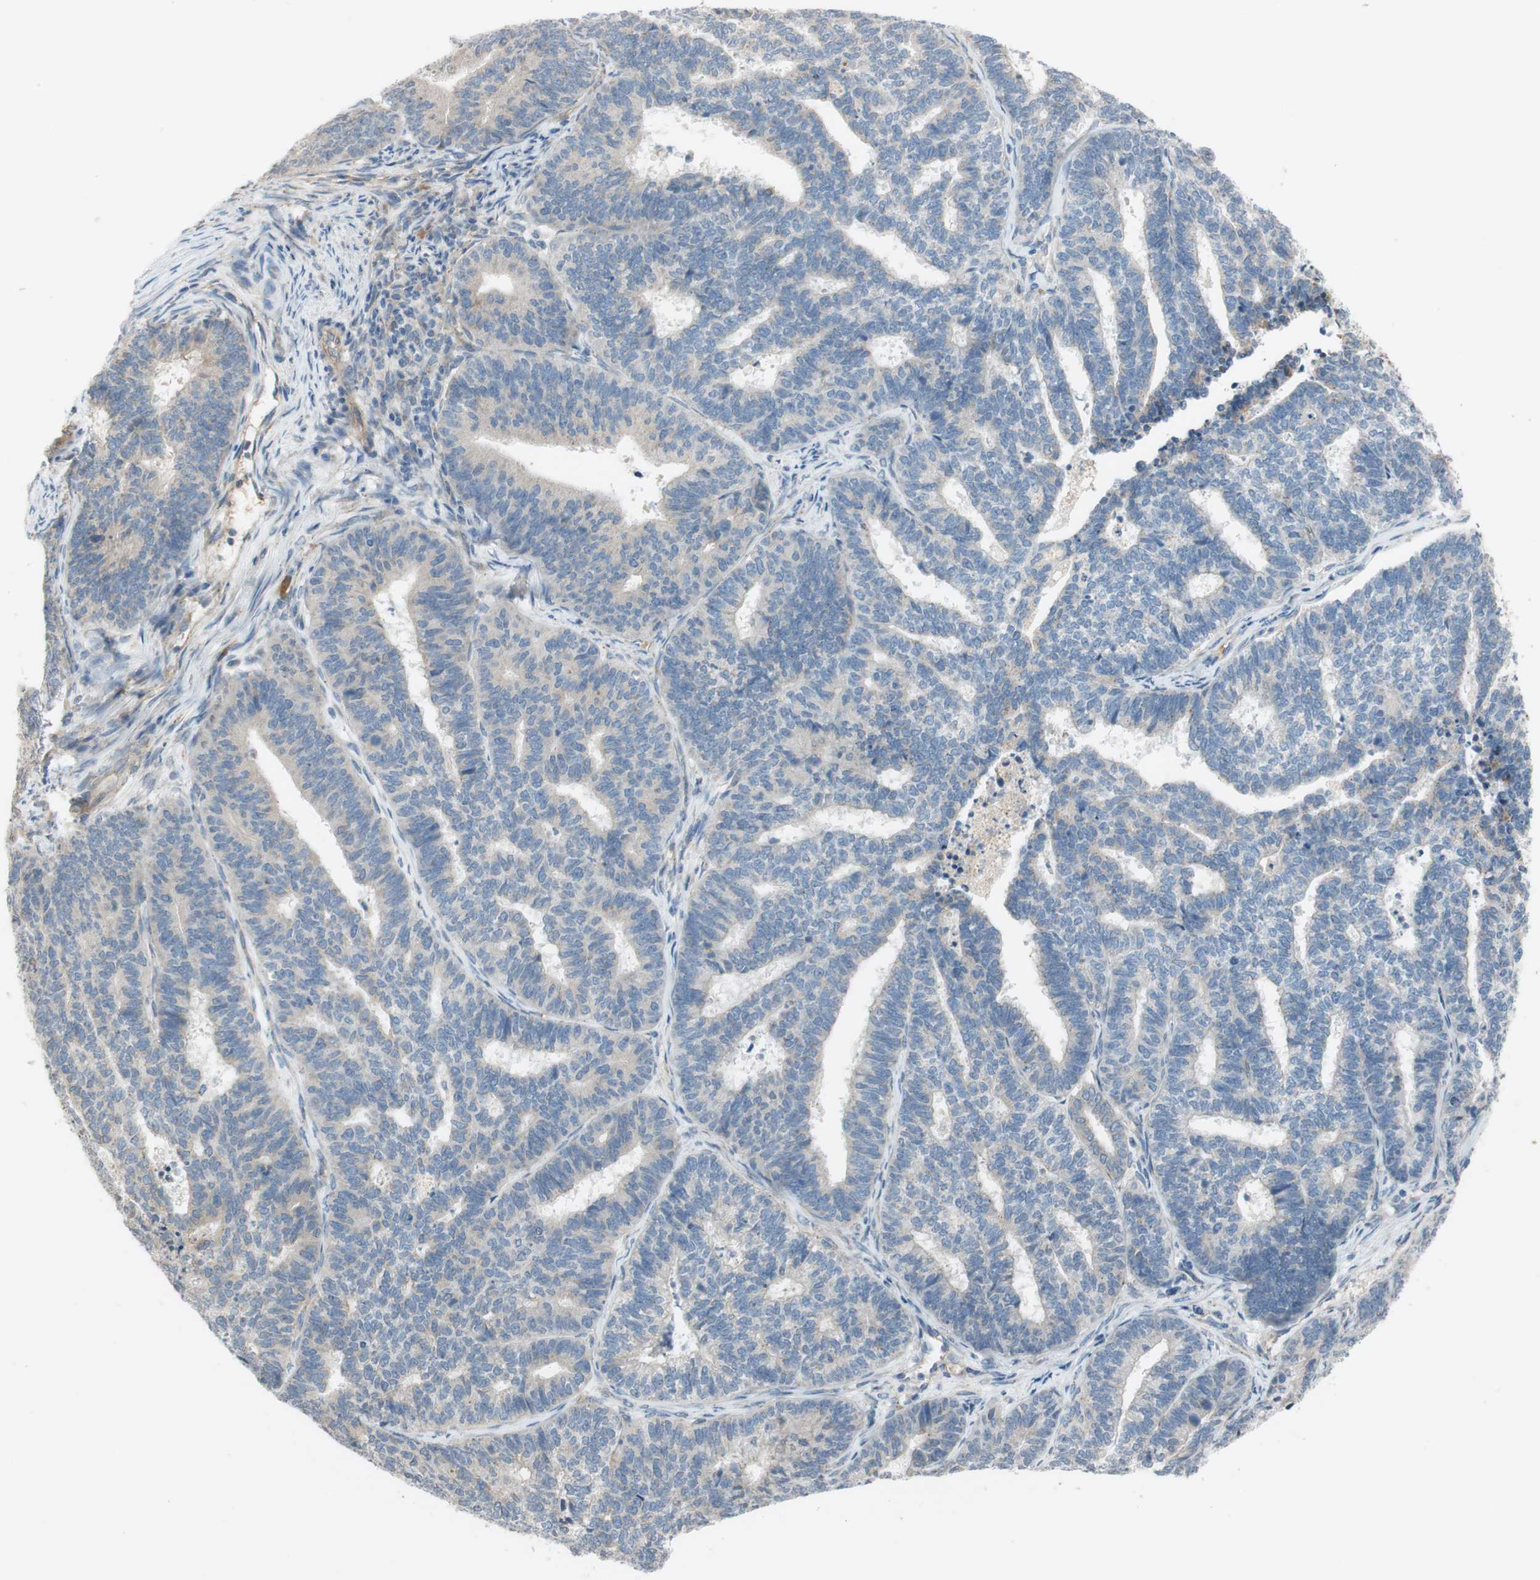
{"staining": {"intensity": "weak", "quantity": "25%-75%", "location": "cytoplasmic/membranous"}, "tissue": "endometrial cancer", "cell_type": "Tumor cells", "image_type": "cancer", "snomed": [{"axis": "morphology", "description": "Adenocarcinoma, NOS"}, {"axis": "topography", "description": "Endometrium"}], "caption": "Protein positivity by IHC reveals weak cytoplasmic/membranous expression in about 25%-75% of tumor cells in adenocarcinoma (endometrial).", "gene": "ADD2", "patient": {"sex": "female", "age": 70}}